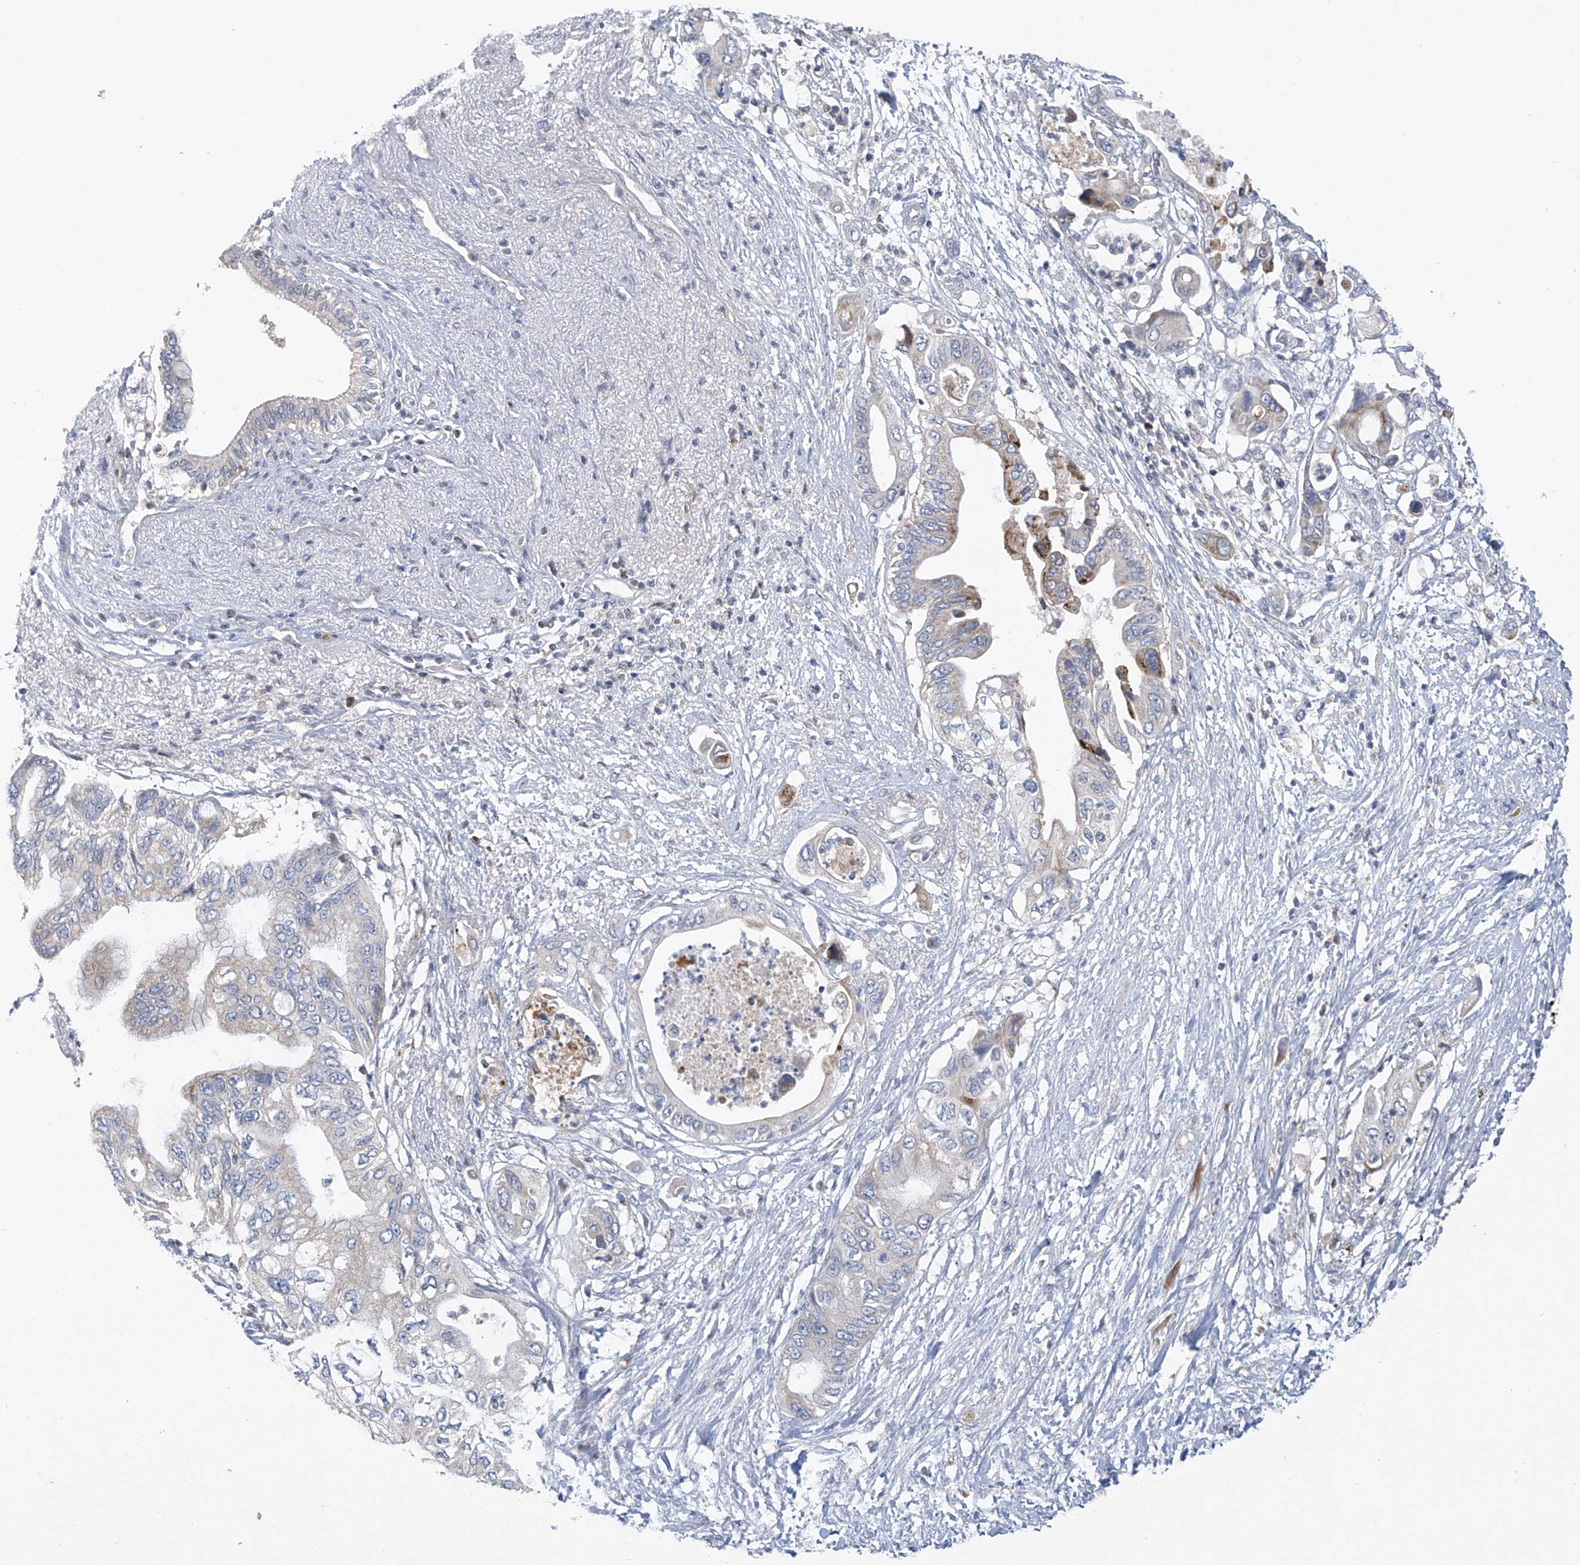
{"staining": {"intensity": "moderate", "quantity": "<25%", "location": "cytoplasmic/membranous"}, "tissue": "pancreatic cancer", "cell_type": "Tumor cells", "image_type": "cancer", "snomed": [{"axis": "morphology", "description": "Adenocarcinoma, NOS"}, {"axis": "topography", "description": "Pancreas"}], "caption": "Immunohistochemical staining of pancreatic cancer (adenocarcinoma) demonstrates low levels of moderate cytoplasmic/membranous protein staining in about <25% of tumor cells. Immunohistochemistry stains the protein in brown and the nuclei are stained blue.", "gene": "SLCO4A1", "patient": {"sex": "male", "age": 66}}